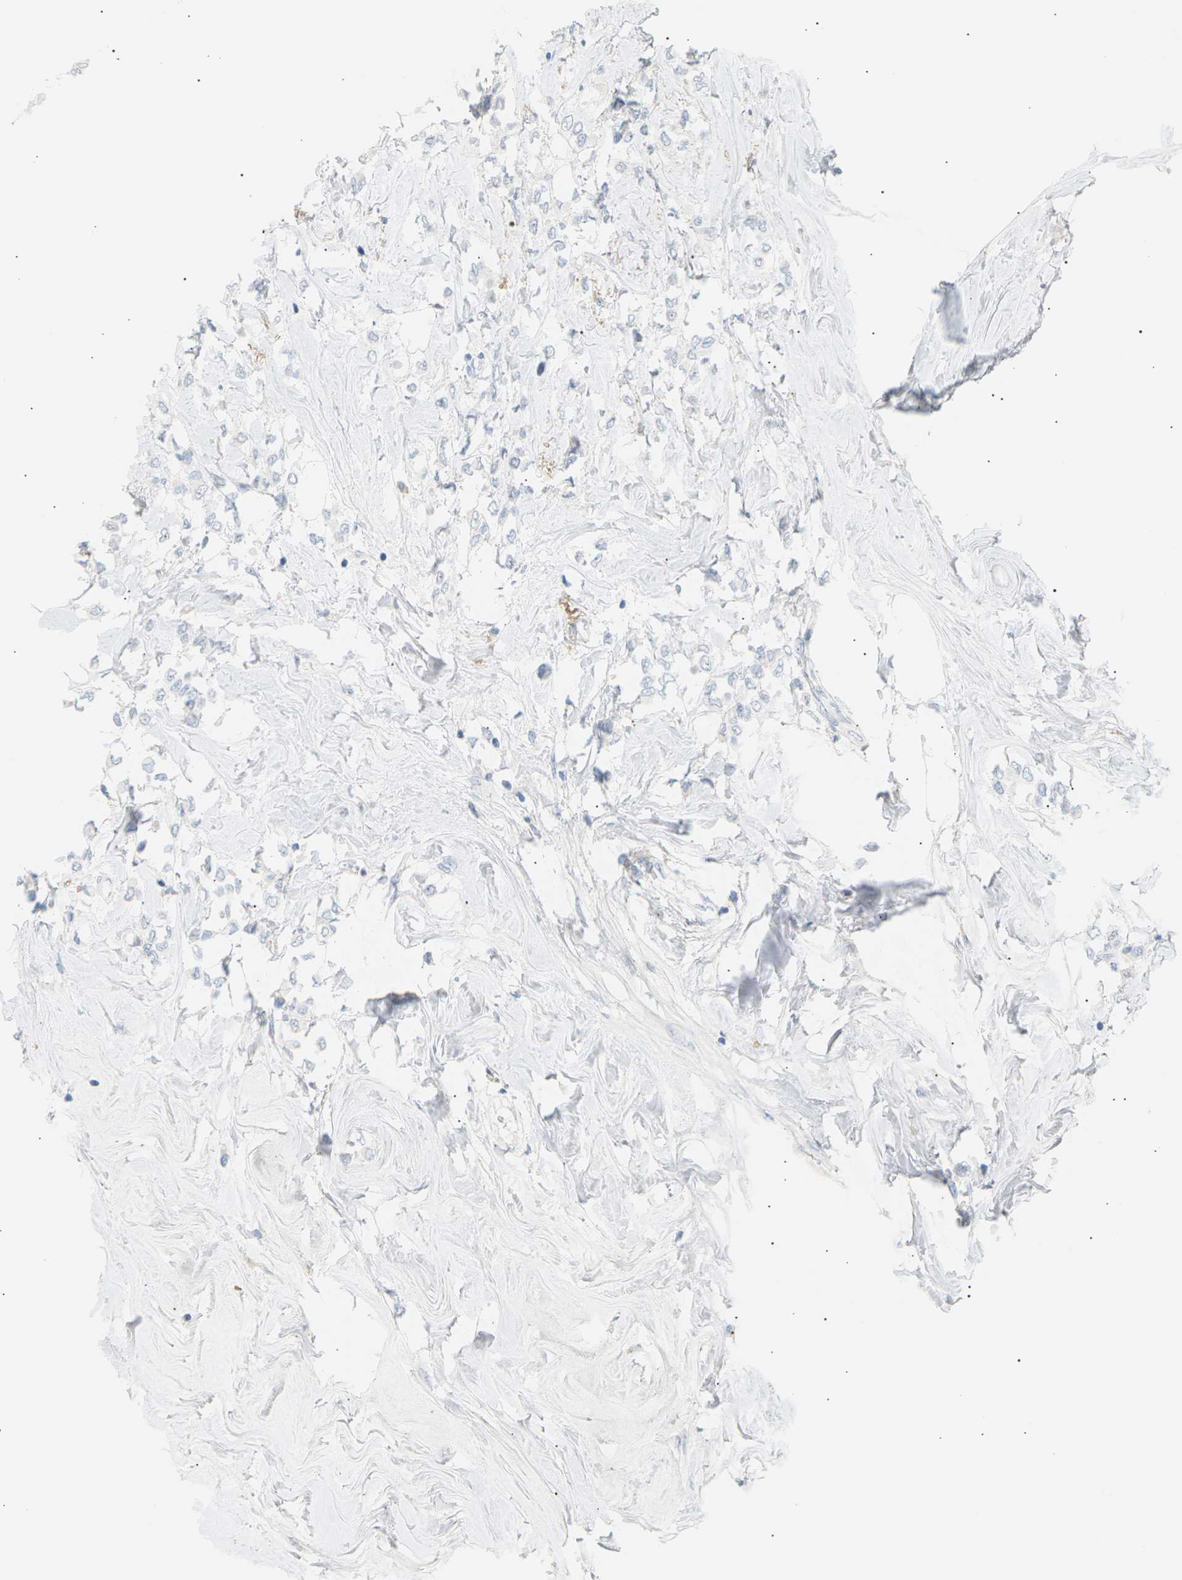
{"staining": {"intensity": "negative", "quantity": "none", "location": "none"}, "tissue": "breast cancer", "cell_type": "Tumor cells", "image_type": "cancer", "snomed": [{"axis": "morphology", "description": "Lobular carcinoma"}, {"axis": "topography", "description": "Breast"}], "caption": "Tumor cells show no significant positivity in breast cancer (lobular carcinoma).", "gene": "CLU", "patient": {"sex": "female", "age": 51}}